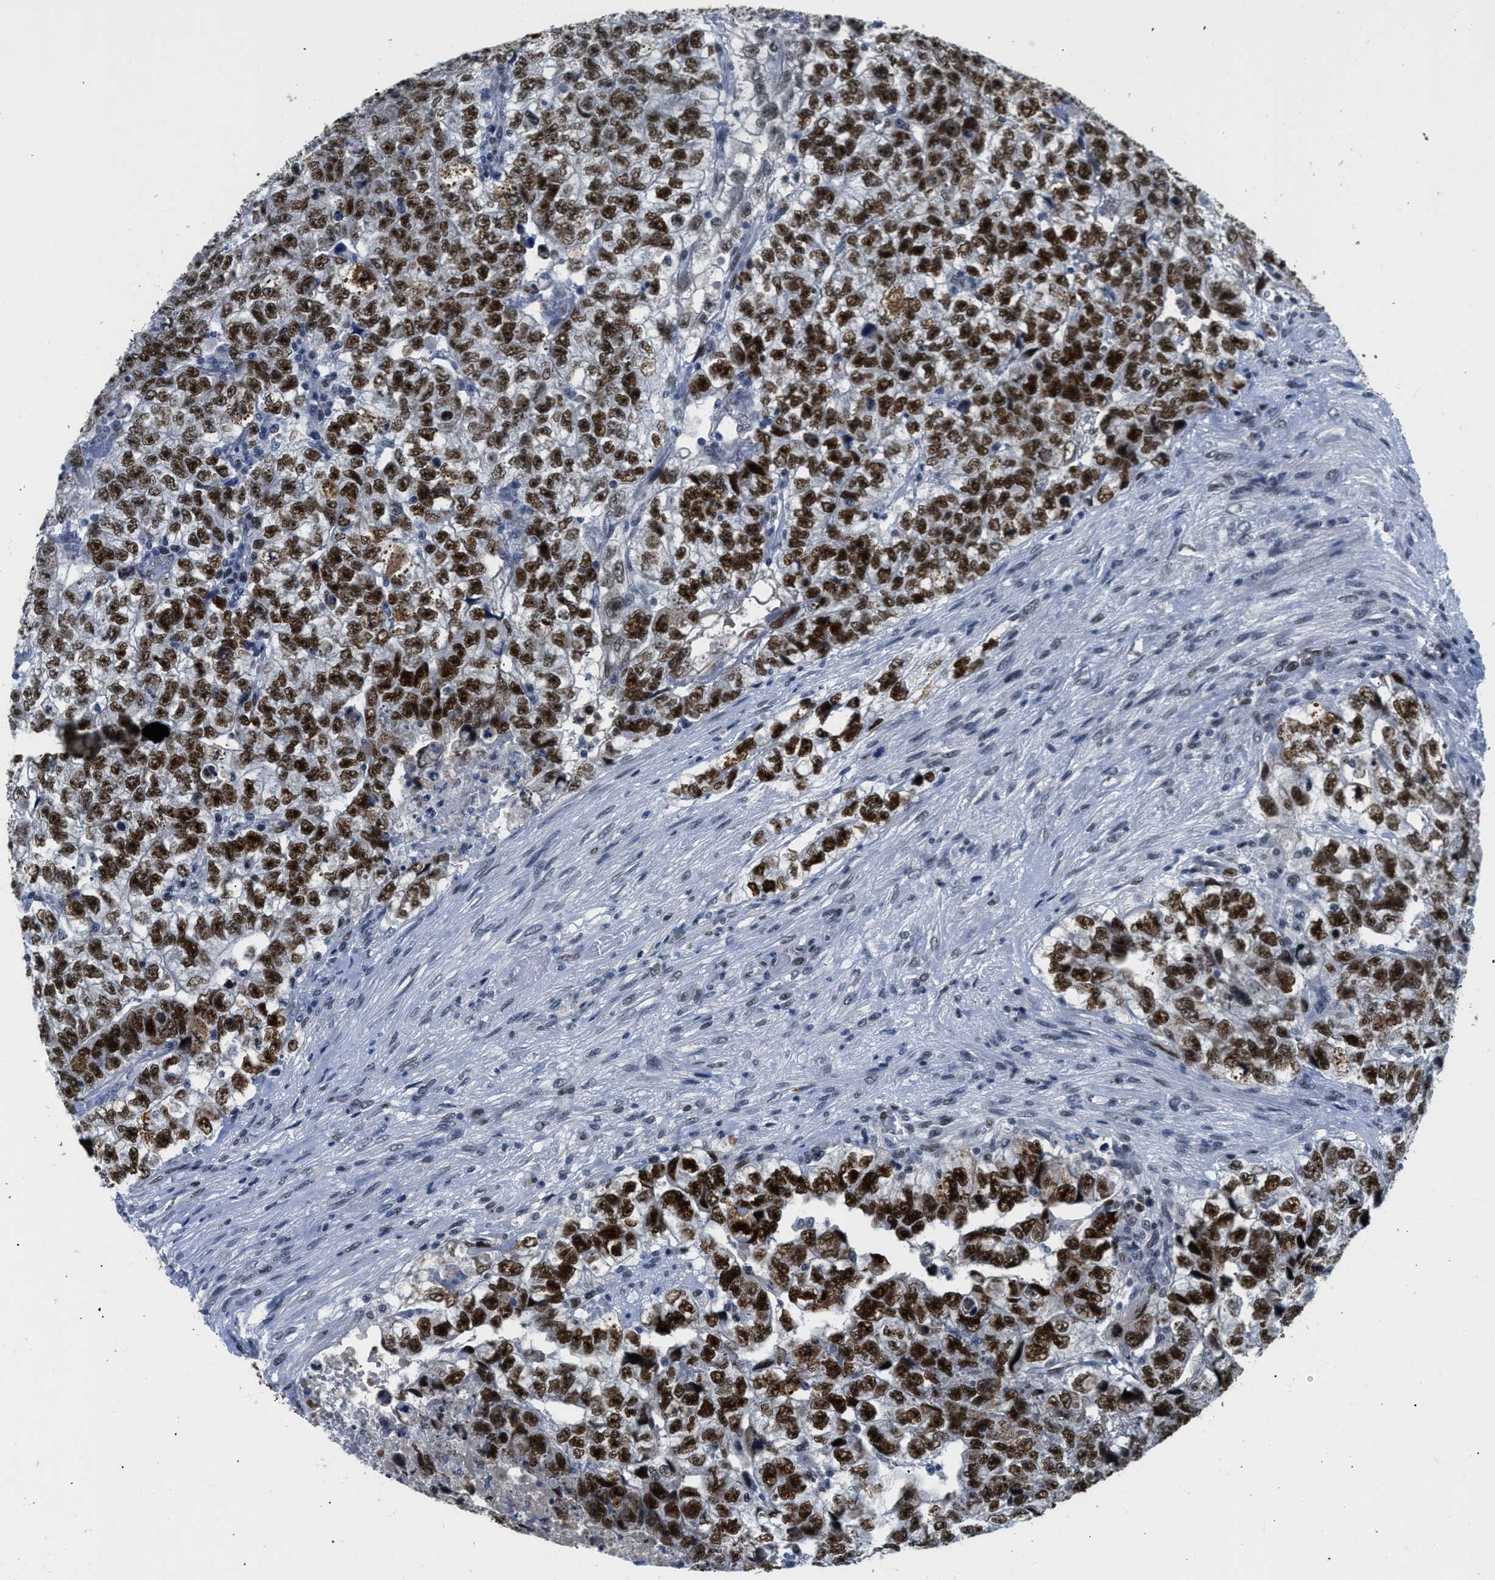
{"staining": {"intensity": "strong", "quantity": ">75%", "location": "nuclear"}, "tissue": "testis cancer", "cell_type": "Tumor cells", "image_type": "cancer", "snomed": [{"axis": "morphology", "description": "Carcinoma, Embryonal, NOS"}, {"axis": "topography", "description": "Testis"}], "caption": "IHC image of neoplastic tissue: testis cancer stained using immunohistochemistry shows high levels of strong protein expression localized specifically in the nuclear of tumor cells, appearing as a nuclear brown color.", "gene": "SMARCAD1", "patient": {"sex": "male", "age": 36}}